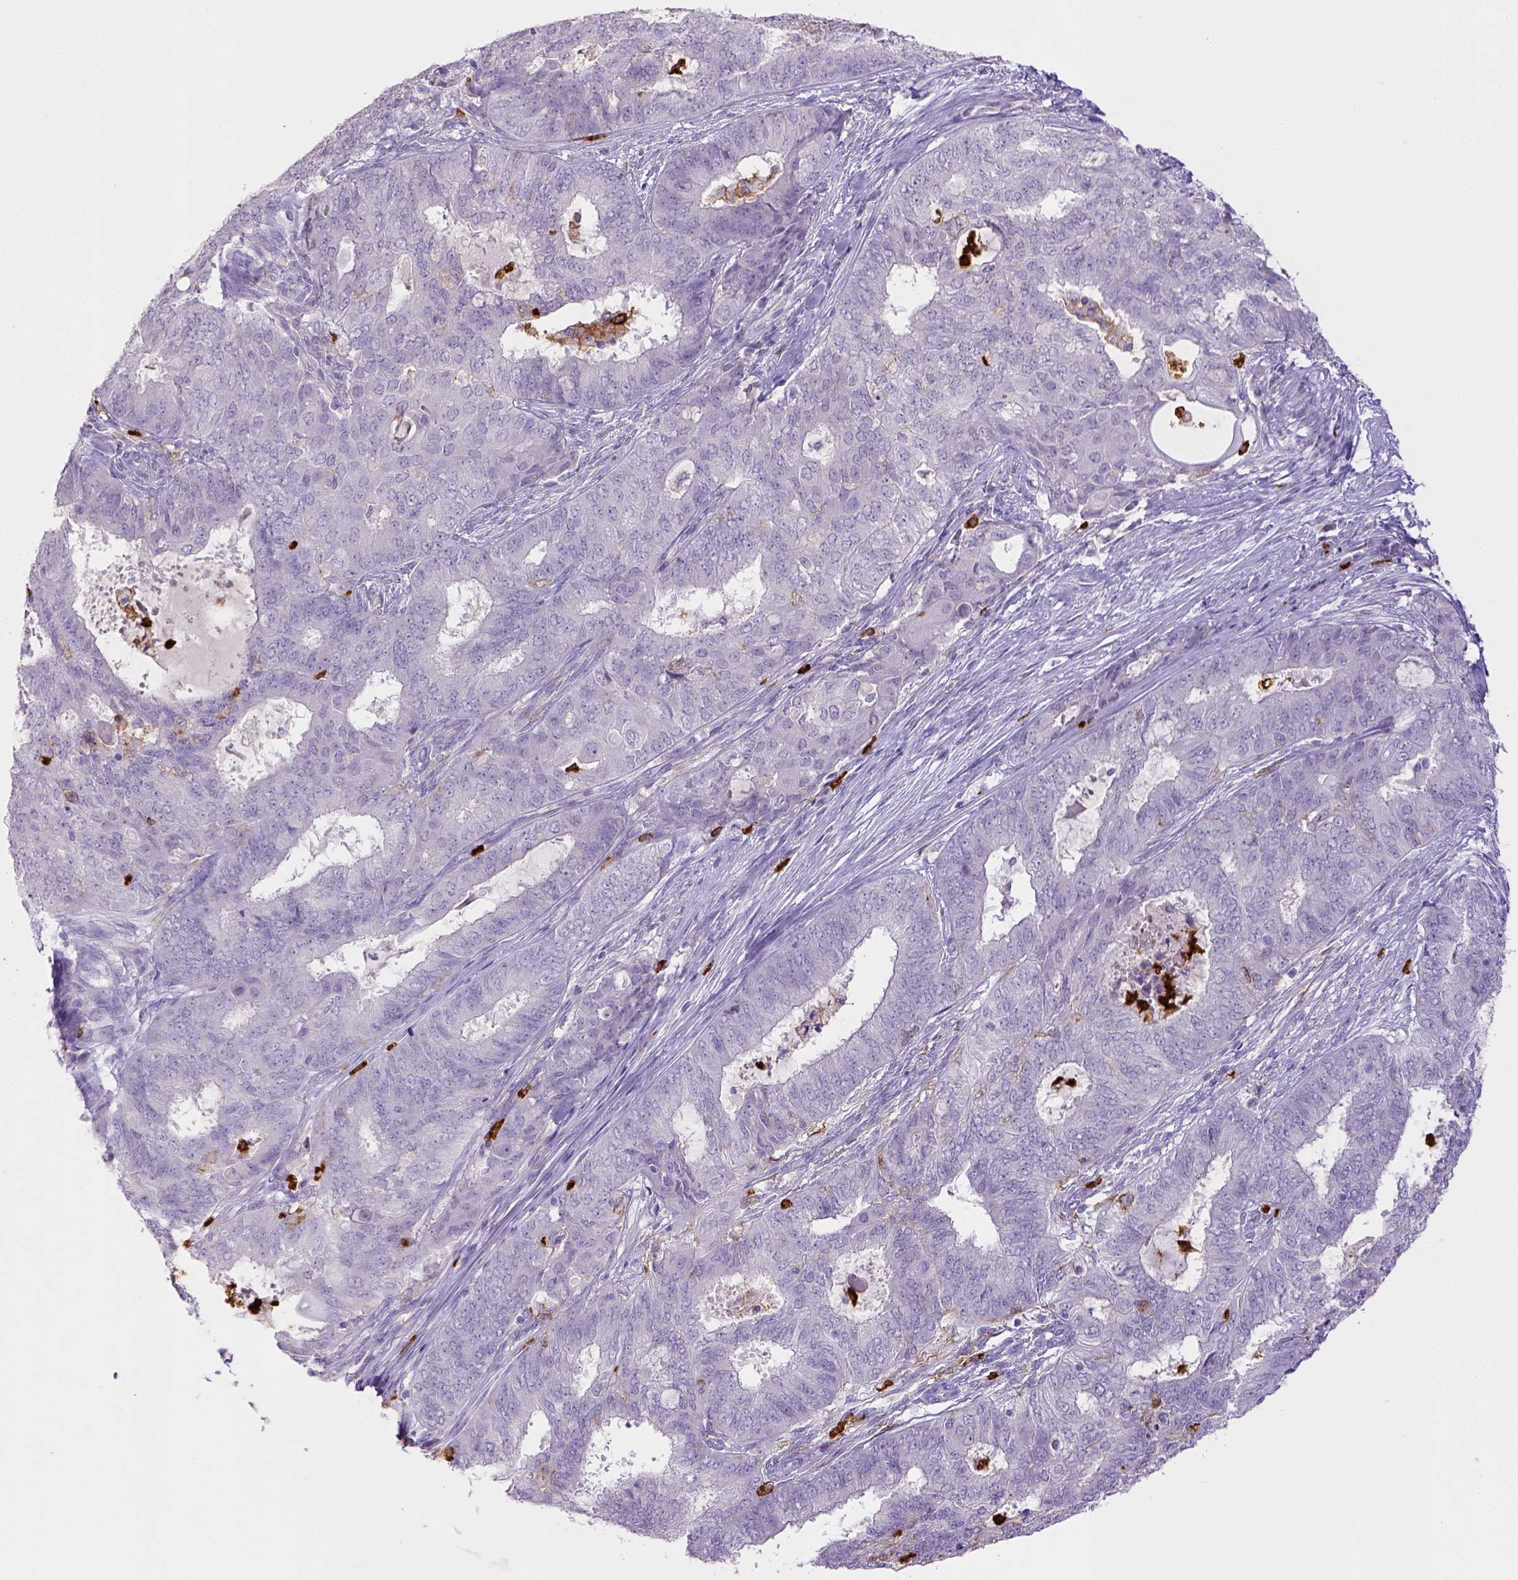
{"staining": {"intensity": "negative", "quantity": "none", "location": "none"}, "tissue": "endometrial cancer", "cell_type": "Tumor cells", "image_type": "cancer", "snomed": [{"axis": "morphology", "description": "Adenocarcinoma, NOS"}, {"axis": "topography", "description": "Endometrium"}], "caption": "Immunohistochemistry (IHC) micrograph of neoplastic tissue: endometrial cancer (adenocarcinoma) stained with DAB (3,3'-diaminobenzidine) demonstrates no significant protein expression in tumor cells.", "gene": "ITGAM", "patient": {"sex": "female", "age": 62}}